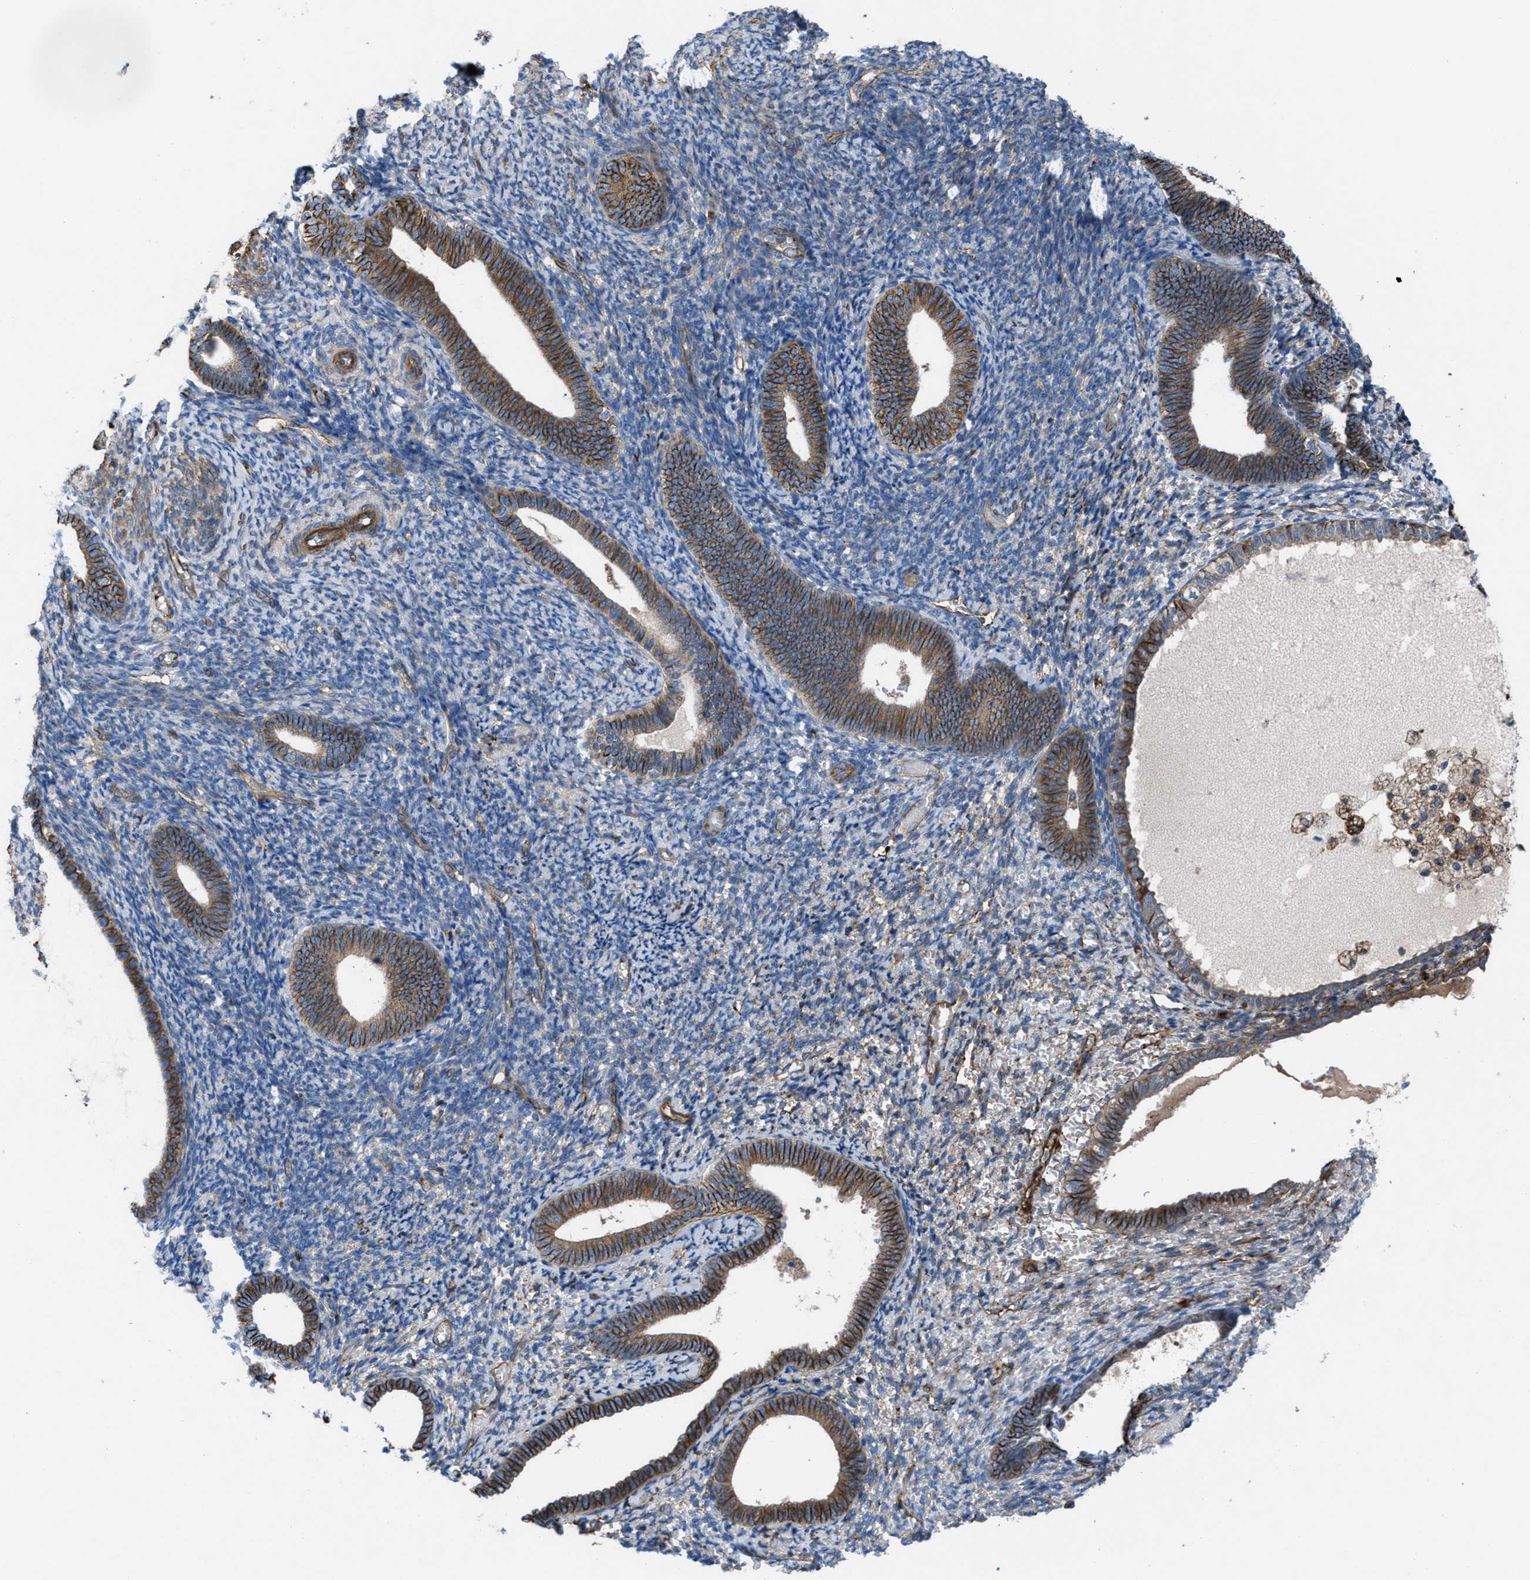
{"staining": {"intensity": "moderate", "quantity": "25%-75%", "location": "cytoplasmic/membranous"}, "tissue": "endometrium", "cell_type": "Cells in endometrial stroma", "image_type": "normal", "snomed": [{"axis": "morphology", "description": "Normal tissue, NOS"}, {"axis": "topography", "description": "Endometrium"}], "caption": "A brown stain labels moderate cytoplasmic/membranous positivity of a protein in cells in endometrial stroma of benign human endometrium. Using DAB (3,3'-diaminobenzidine) (brown) and hematoxylin (blue) stains, captured at high magnification using brightfield microscopy.", "gene": "SLC6A9", "patient": {"sex": "female", "age": 66}}